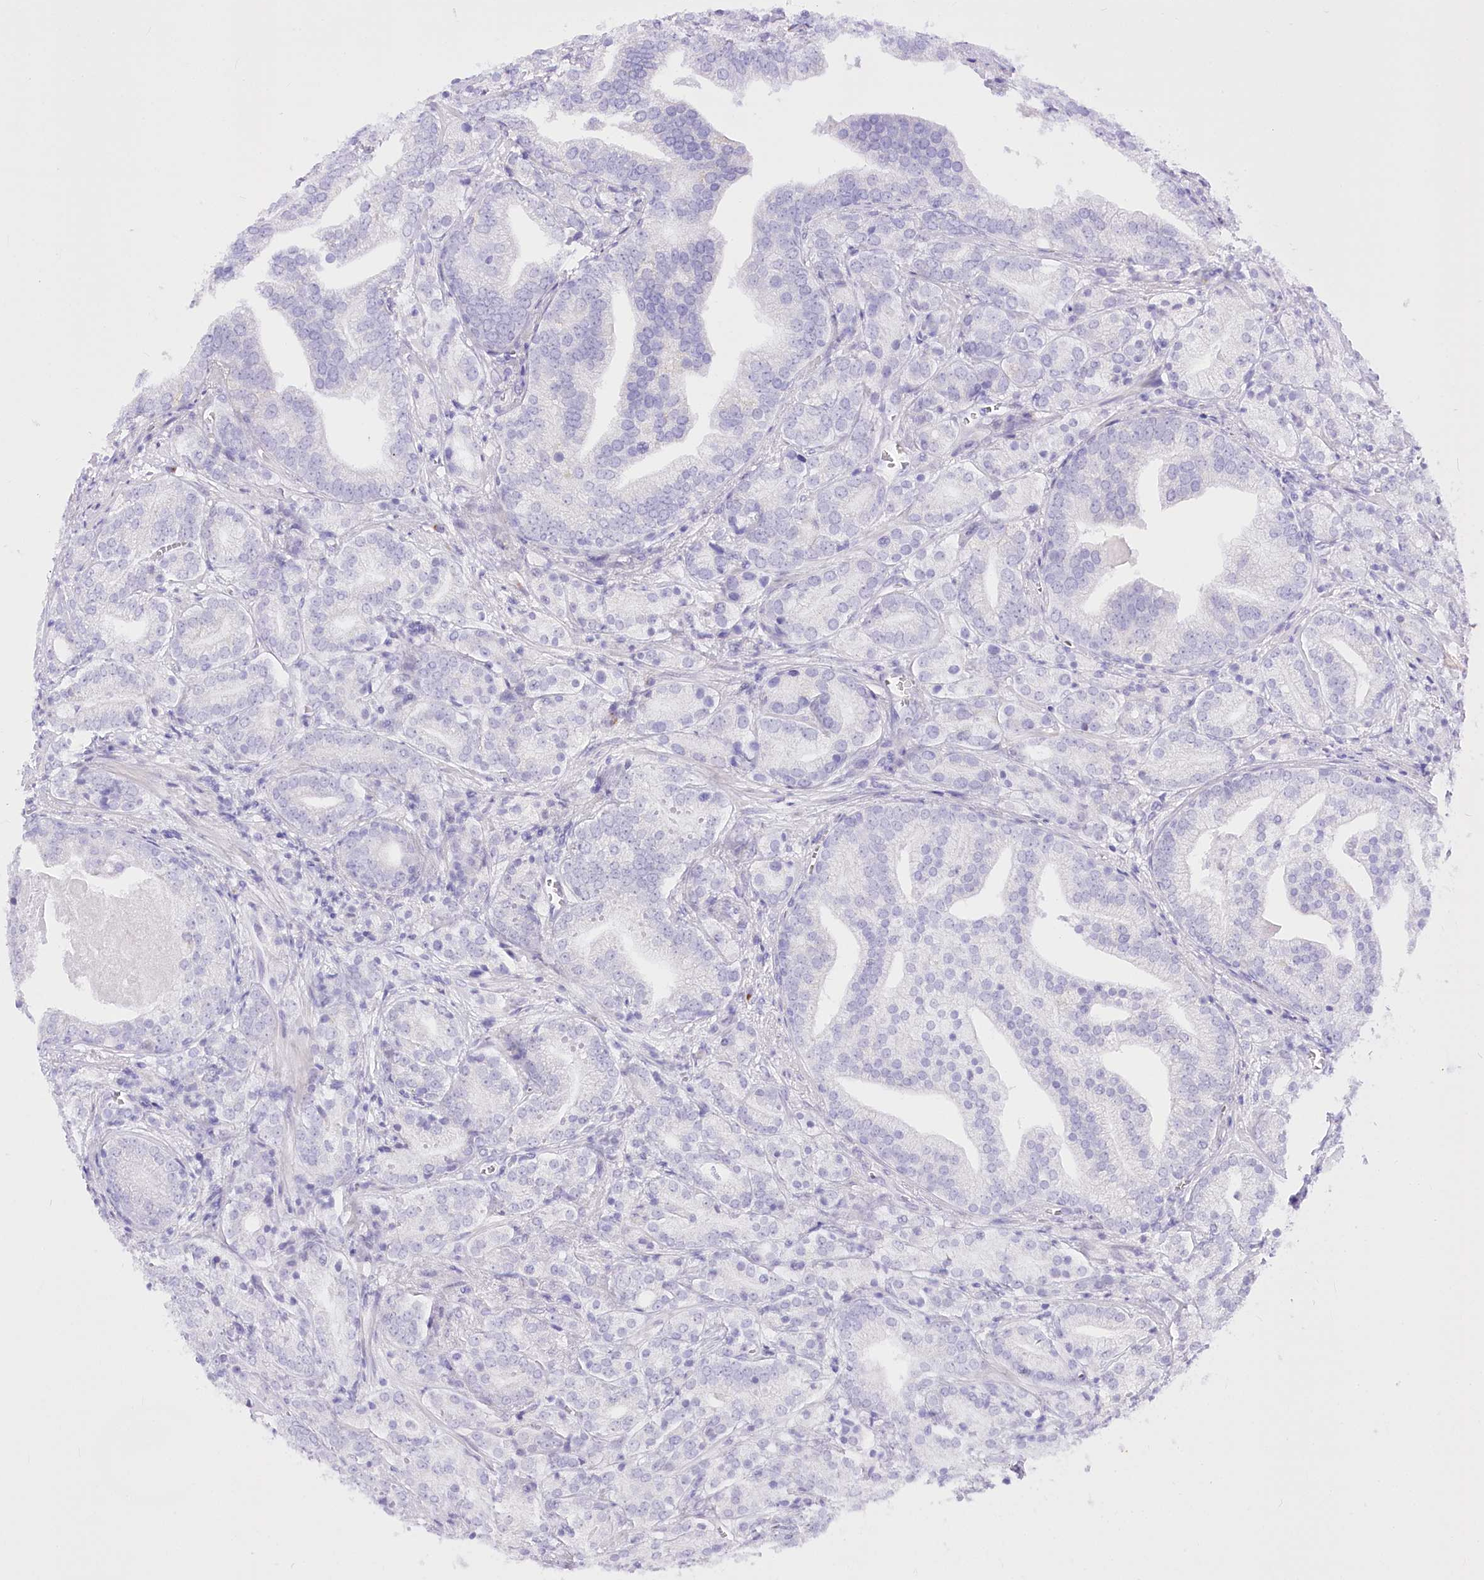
{"staining": {"intensity": "negative", "quantity": "none", "location": "none"}, "tissue": "prostate cancer", "cell_type": "Tumor cells", "image_type": "cancer", "snomed": [{"axis": "morphology", "description": "Adenocarcinoma, High grade"}, {"axis": "topography", "description": "Prostate"}], "caption": "DAB (3,3'-diaminobenzidine) immunohistochemical staining of human prostate adenocarcinoma (high-grade) demonstrates no significant staining in tumor cells.", "gene": "BEND7", "patient": {"sex": "male", "age": 57}}